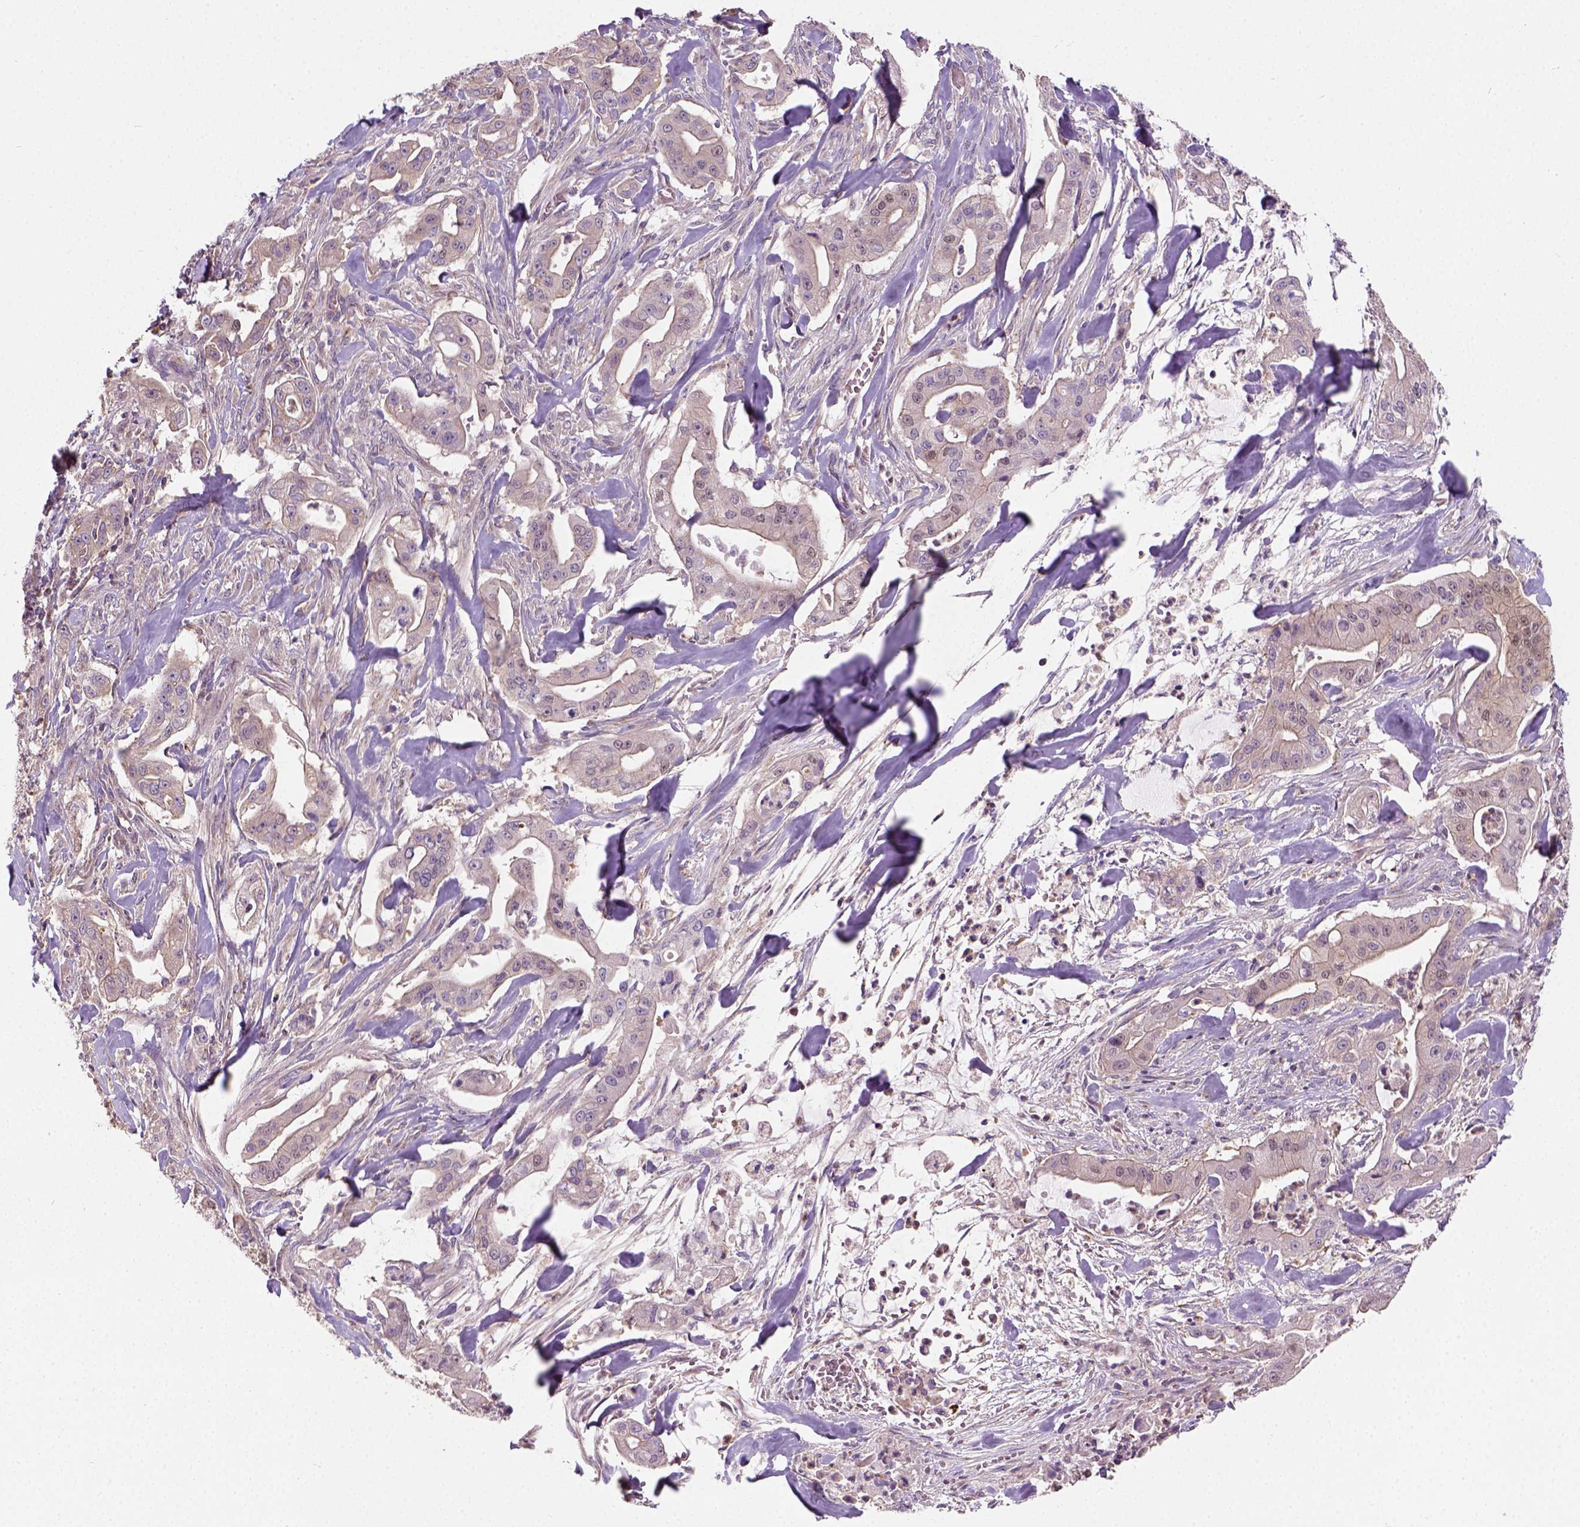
{"staining": {"intensity": "weak", "quantity": ">75%", "location": "cytoplasmic/membranous,nuclear"}, "tissue": "pancreatic cancer", "cell_type": "Tumor cells", "image_type": "cancer", "snomed": [{"axis": "morphology", "description": "Normal tissue, NOS"}, {"axis": "morphology", "description": "Inflammation, NOS"}, {"axis": "morphology", "description": "Adenocarcinoma, NOS"}, {"axis": "topography", "description": "Pancreas"}], "caption": "Protein analysis of pancreatic cancer (adenocarcinoma) tissue displays weak cytoplasmic/membranous and nuclear expression in about >75% of tumor cells. (DAB (3,3'-diaminobenzidine) = brown stain, brightfield microscopy at high magnification).", "gene": "CRACR2A", "patient": {"sex": "male", "age": 57}}